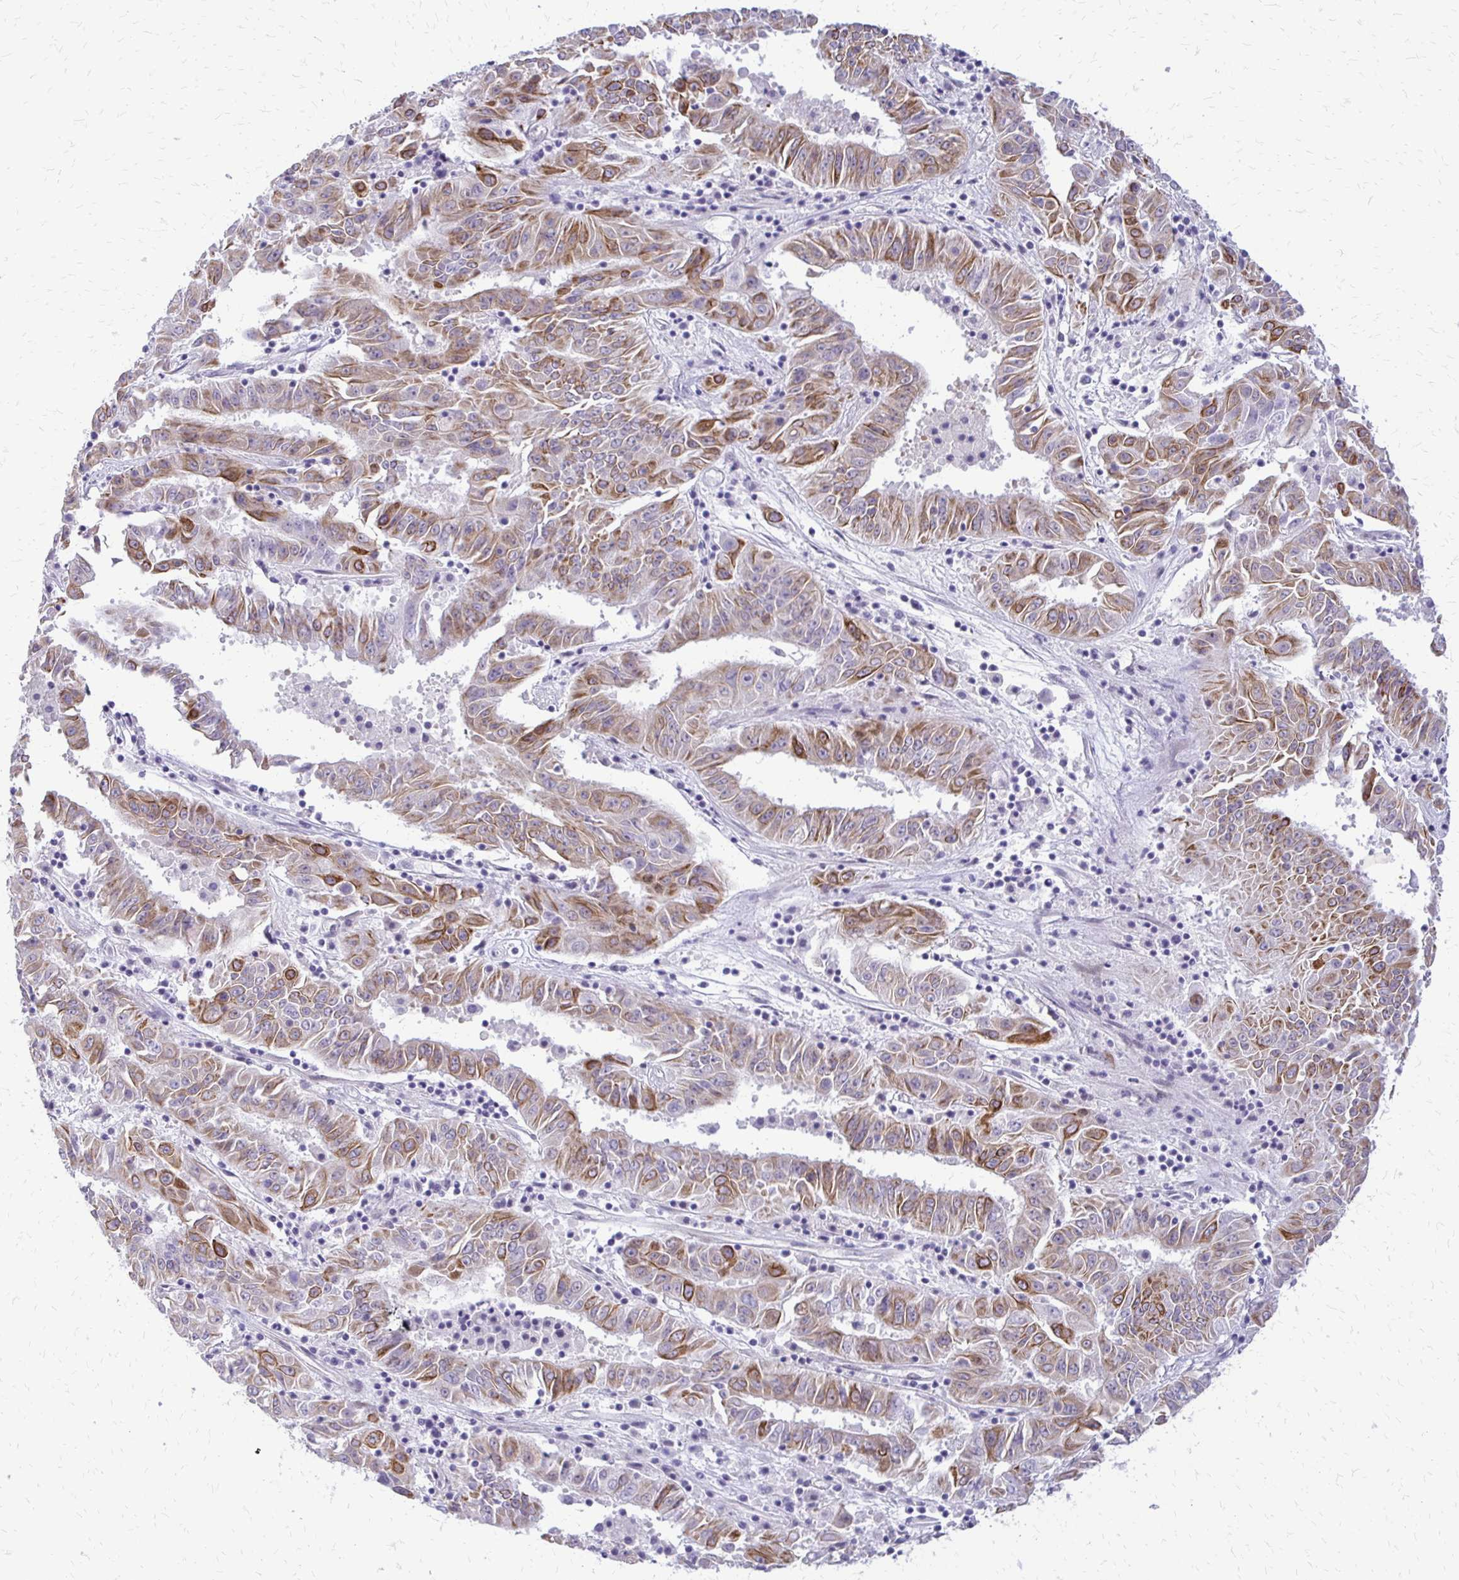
{"staining": {"intensity": "moderate", "quantity": "25%-75%", "location": "cytoplasmic/membranous"}, "tissue": "pancreatic cancer", "cell_type": "Tumor cells", "image_type": "cancer", "snomed": [{"axis": "morphology", "description": "Adenocarcinoma, NOS"}, {"axis": "topography", "description": "Pancreas"}], "caption": "Tumor cells display medium levels of moderate cytoplasmic/membranous positivity in about 25%-75% of cells in pancreatic adenocarcinoma.", "gene": "EPYC", "patient": {"sex": "male", "age": 63}}